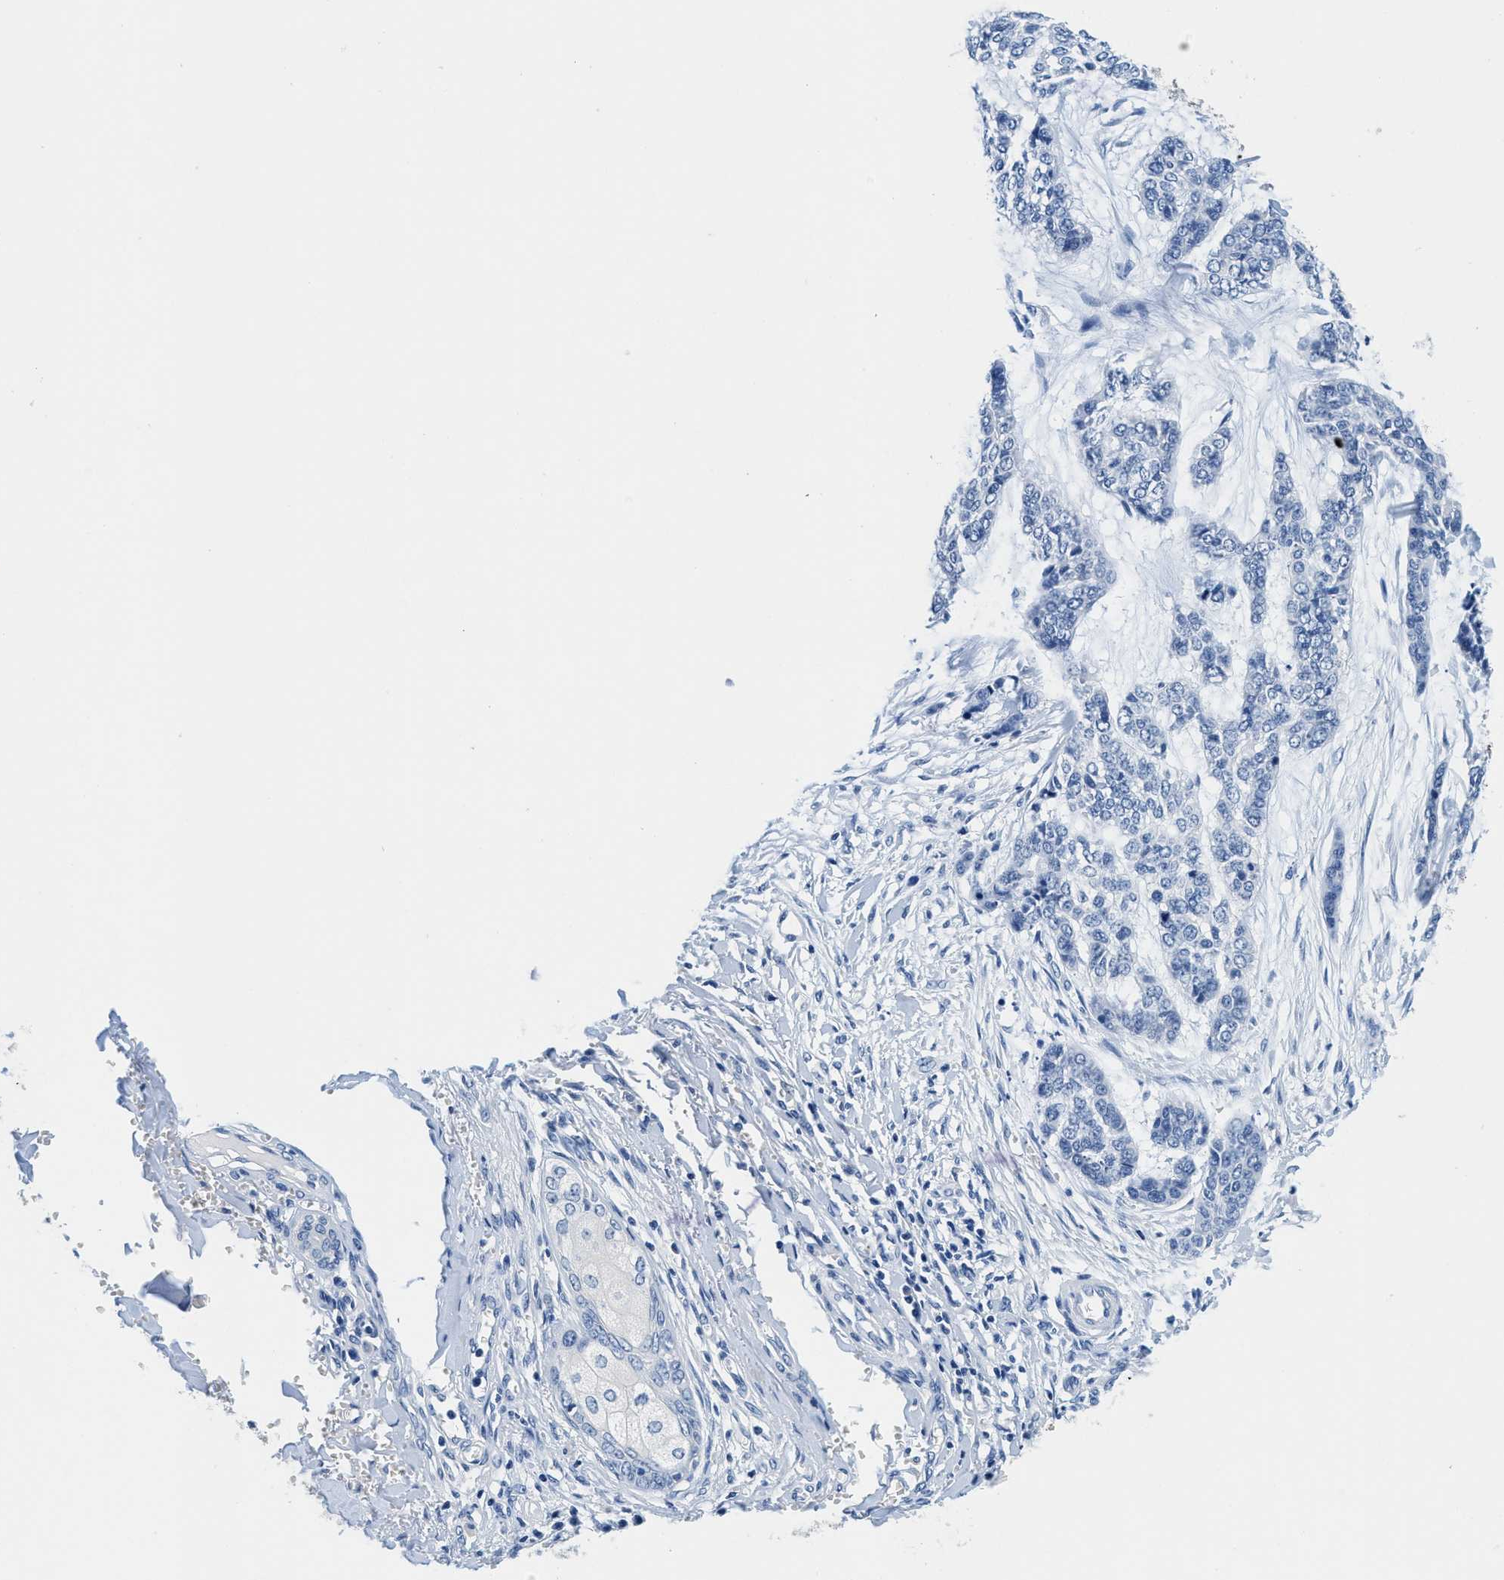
{"staining": {"intensity": "negative", "quantity": "none", "location": "none"}, "tissue": "skin cancer", "cell_type": "Tumor cells", "image_type": "cancer", "snomed": [{"axis": "morphology", "description": "Basal cell carcinoma"}, {"axis": "topography", "description": "Skin"}], "caption": "Tumor cells show no significant positivity in skin cancer (basal cell carcinoma).", "gene": "GSTM3", "patient": {"sex": "female", "age": 64}}